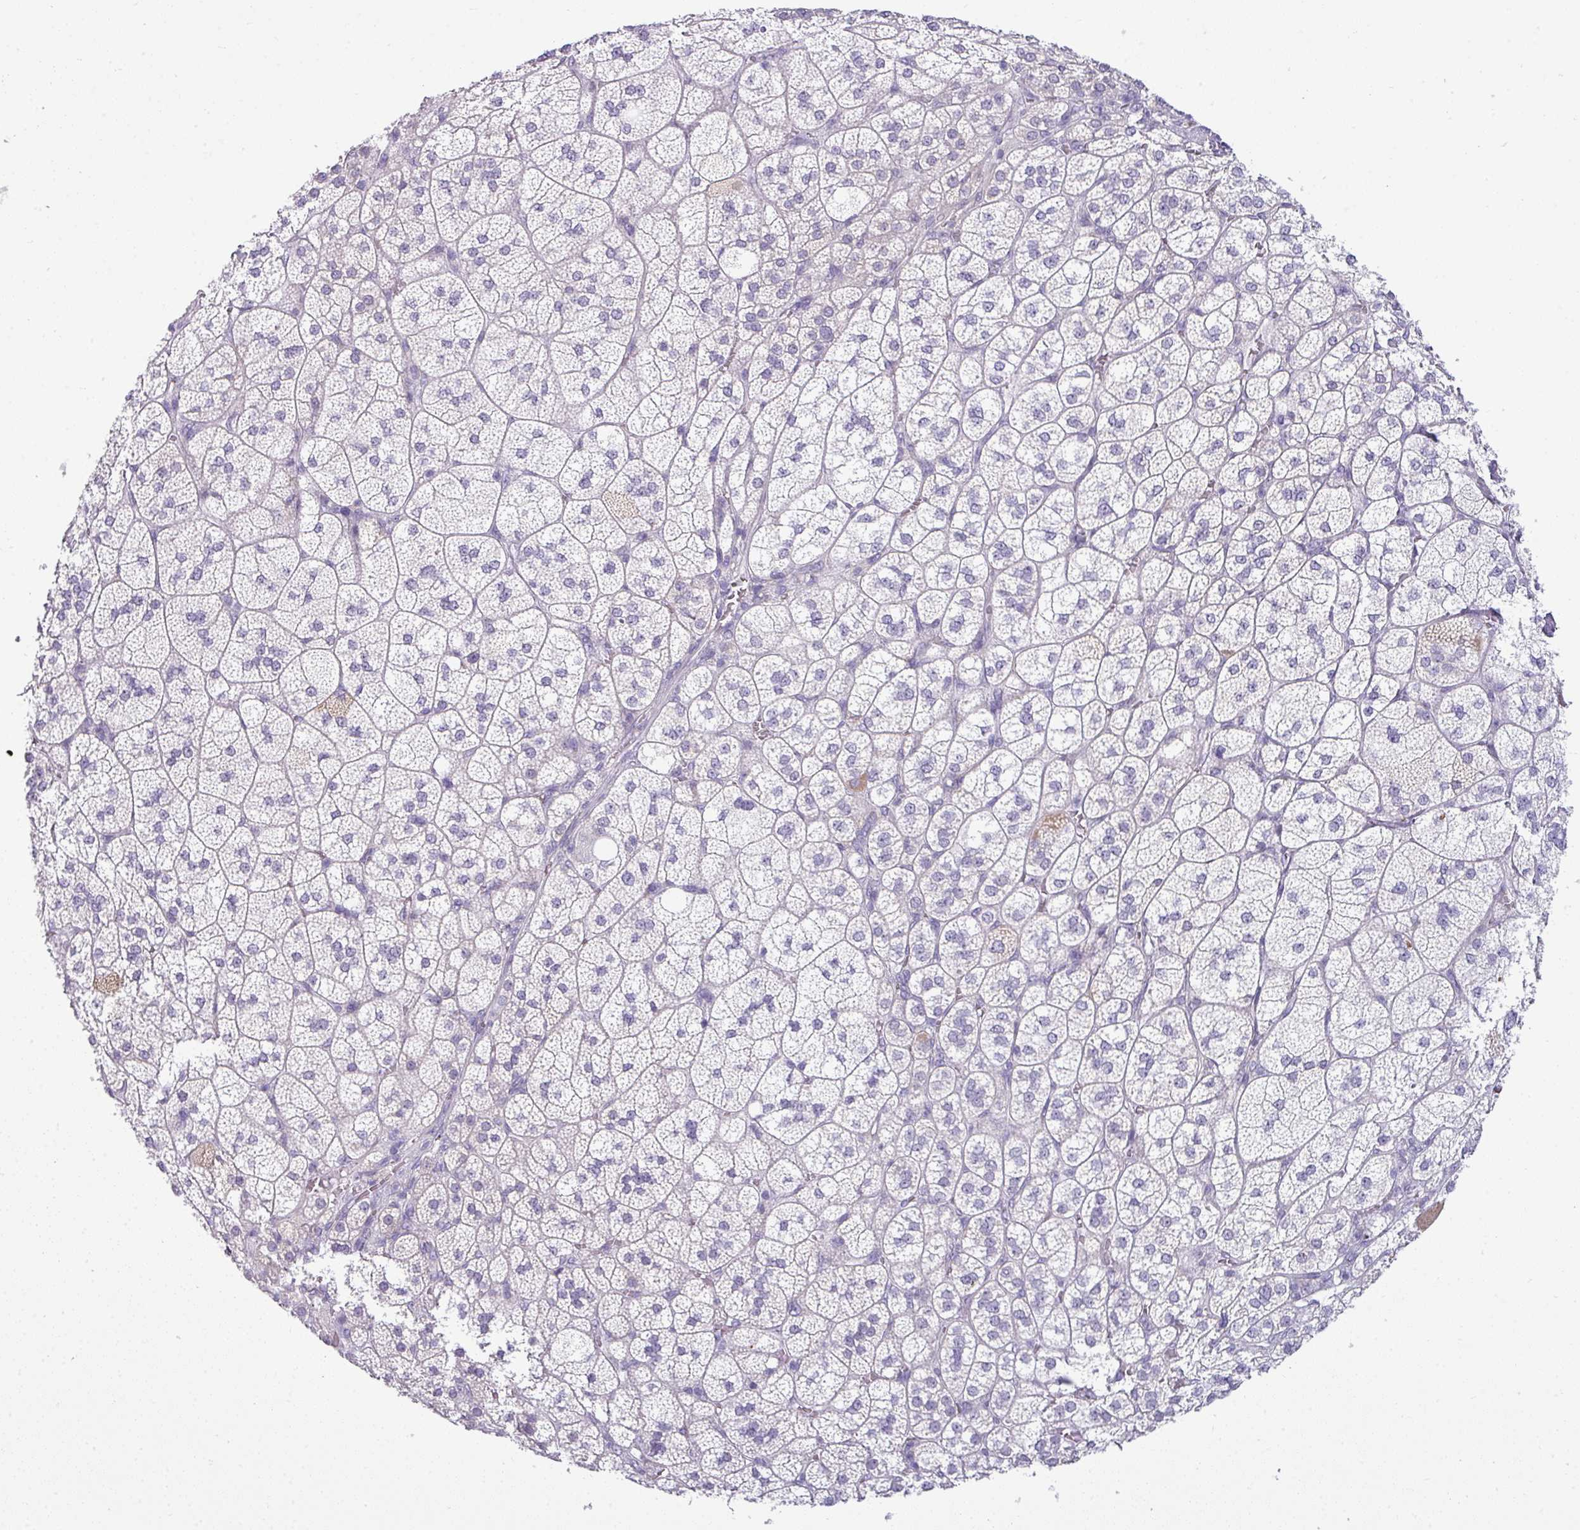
{"staining": {"intensity": "negative", "quantity": "none", "location": "none"}, "tissue": "adrenal gland", "cell_type": "Glandular cells", "image_type": "normal", "snomed": [{"axis": "morphology", "description": "Normal tissue, NOS"}, {"axis": "topography", "description": "Adrenal gland"}], "caption": "IHC histopathology image of unremarkable human adrenal gland stained for a protein (brown), which shows no positivity in glandular cells. The staining is performed using DAB brown chromogen with nuclei counter-stained in using hematoxylin.", "gene": "HBEGF", "patient": {"sex": "female", "age": 60}}